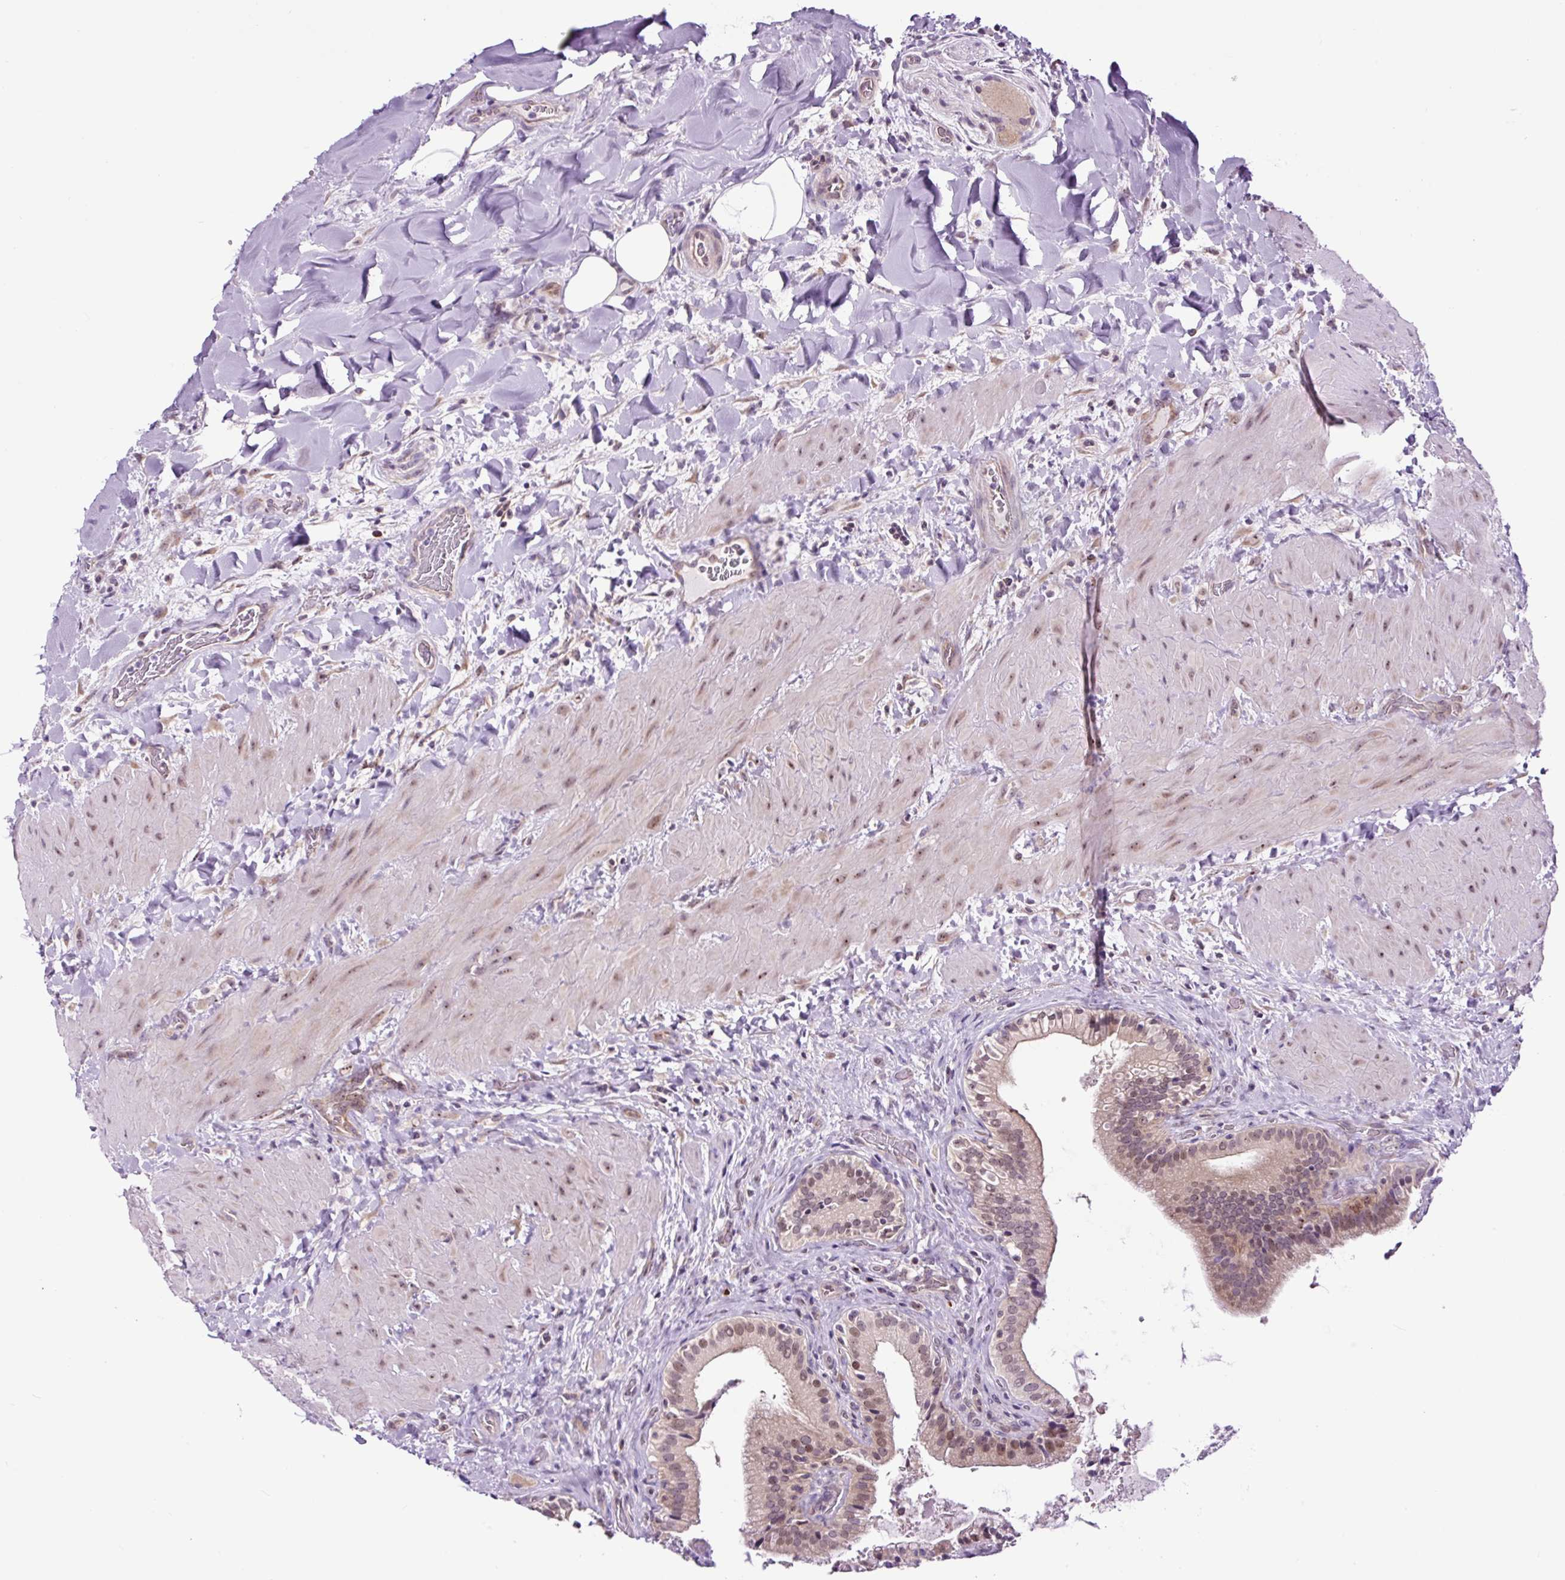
{"staining": {"intensity": "weak", "quantity": ">75%", "location": "cytoplasmic/membranous,nuclear"}, "tissue": "gallbladder", "cell_type": "Glandular cells", "image_type": "normal", "snomed": [{"axis": "morphology", "description": "Normal tissue, NOS"}, {"axis": "topography", "description": "Gallbladder"}], "caption": "Protein expression analysis of unremarkable gallbladder reveals weak cytoplasmic/membranous,nuclear expression in about >75% of glandular cells. (DAB (3,3'-diaminobenzidine) = brown stain, brightfield microscopy at high magnification).", "gene": "NOM1", "patient": {"sex": "male", "age": 24}}